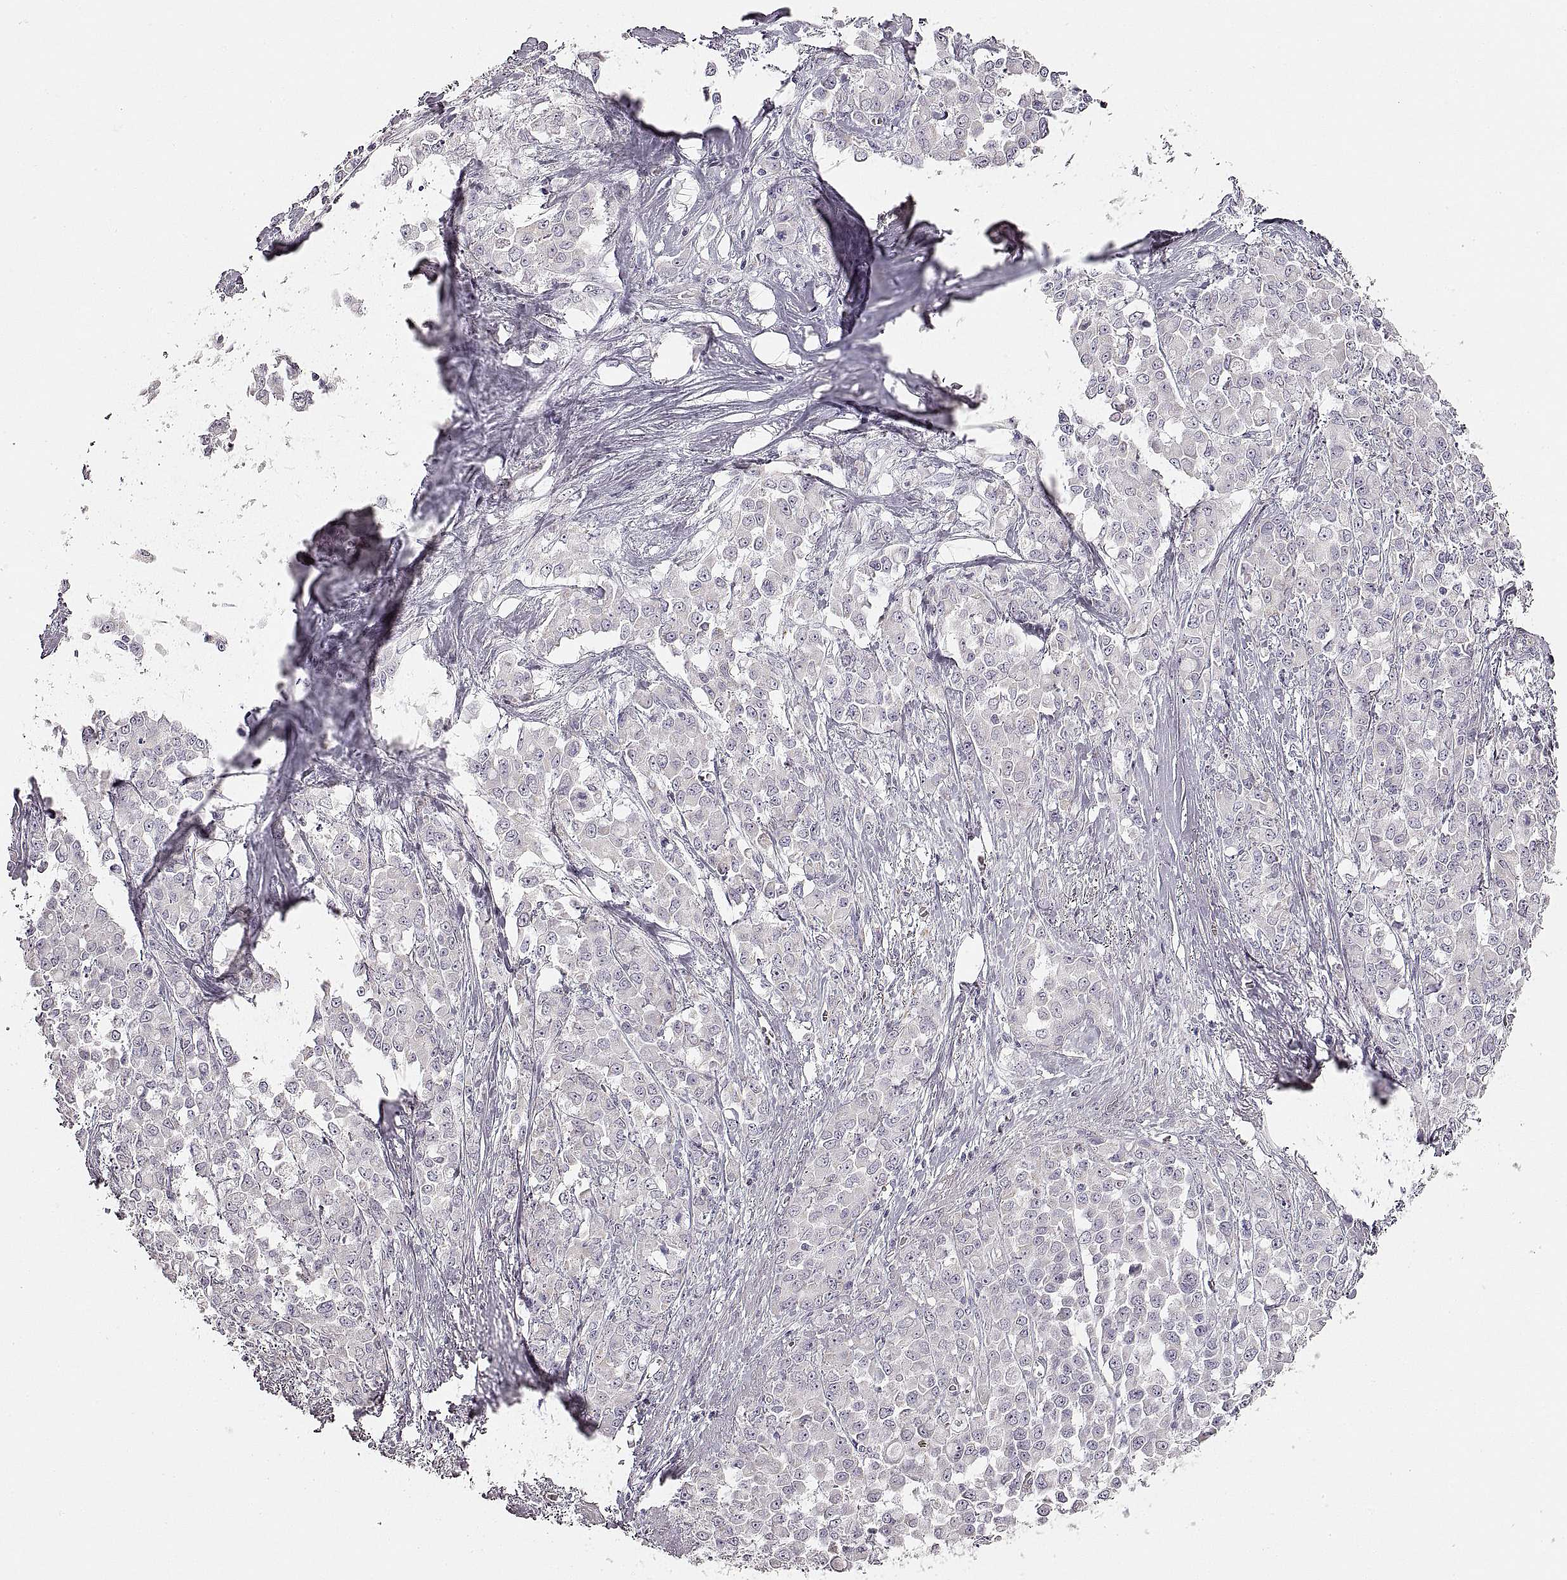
{"staining": {"intensity": "negative", "quantity": "none", "location": "none"}, "tissue": "stomach cancer", "cell_type": "Tumor cells", "image_type": "cancer", "snomed": [{"axis": "morphology", "description": "Adenocarcinoma, NOS"}, {"axis": "topography", "description": "Stomach"}], "caption": "Immunohistochemistry of human stomach adenocarcinoma displays no staining in tumor cells.", "gene": "RDH13", "patient": {"sex": "female", "age": 76}}